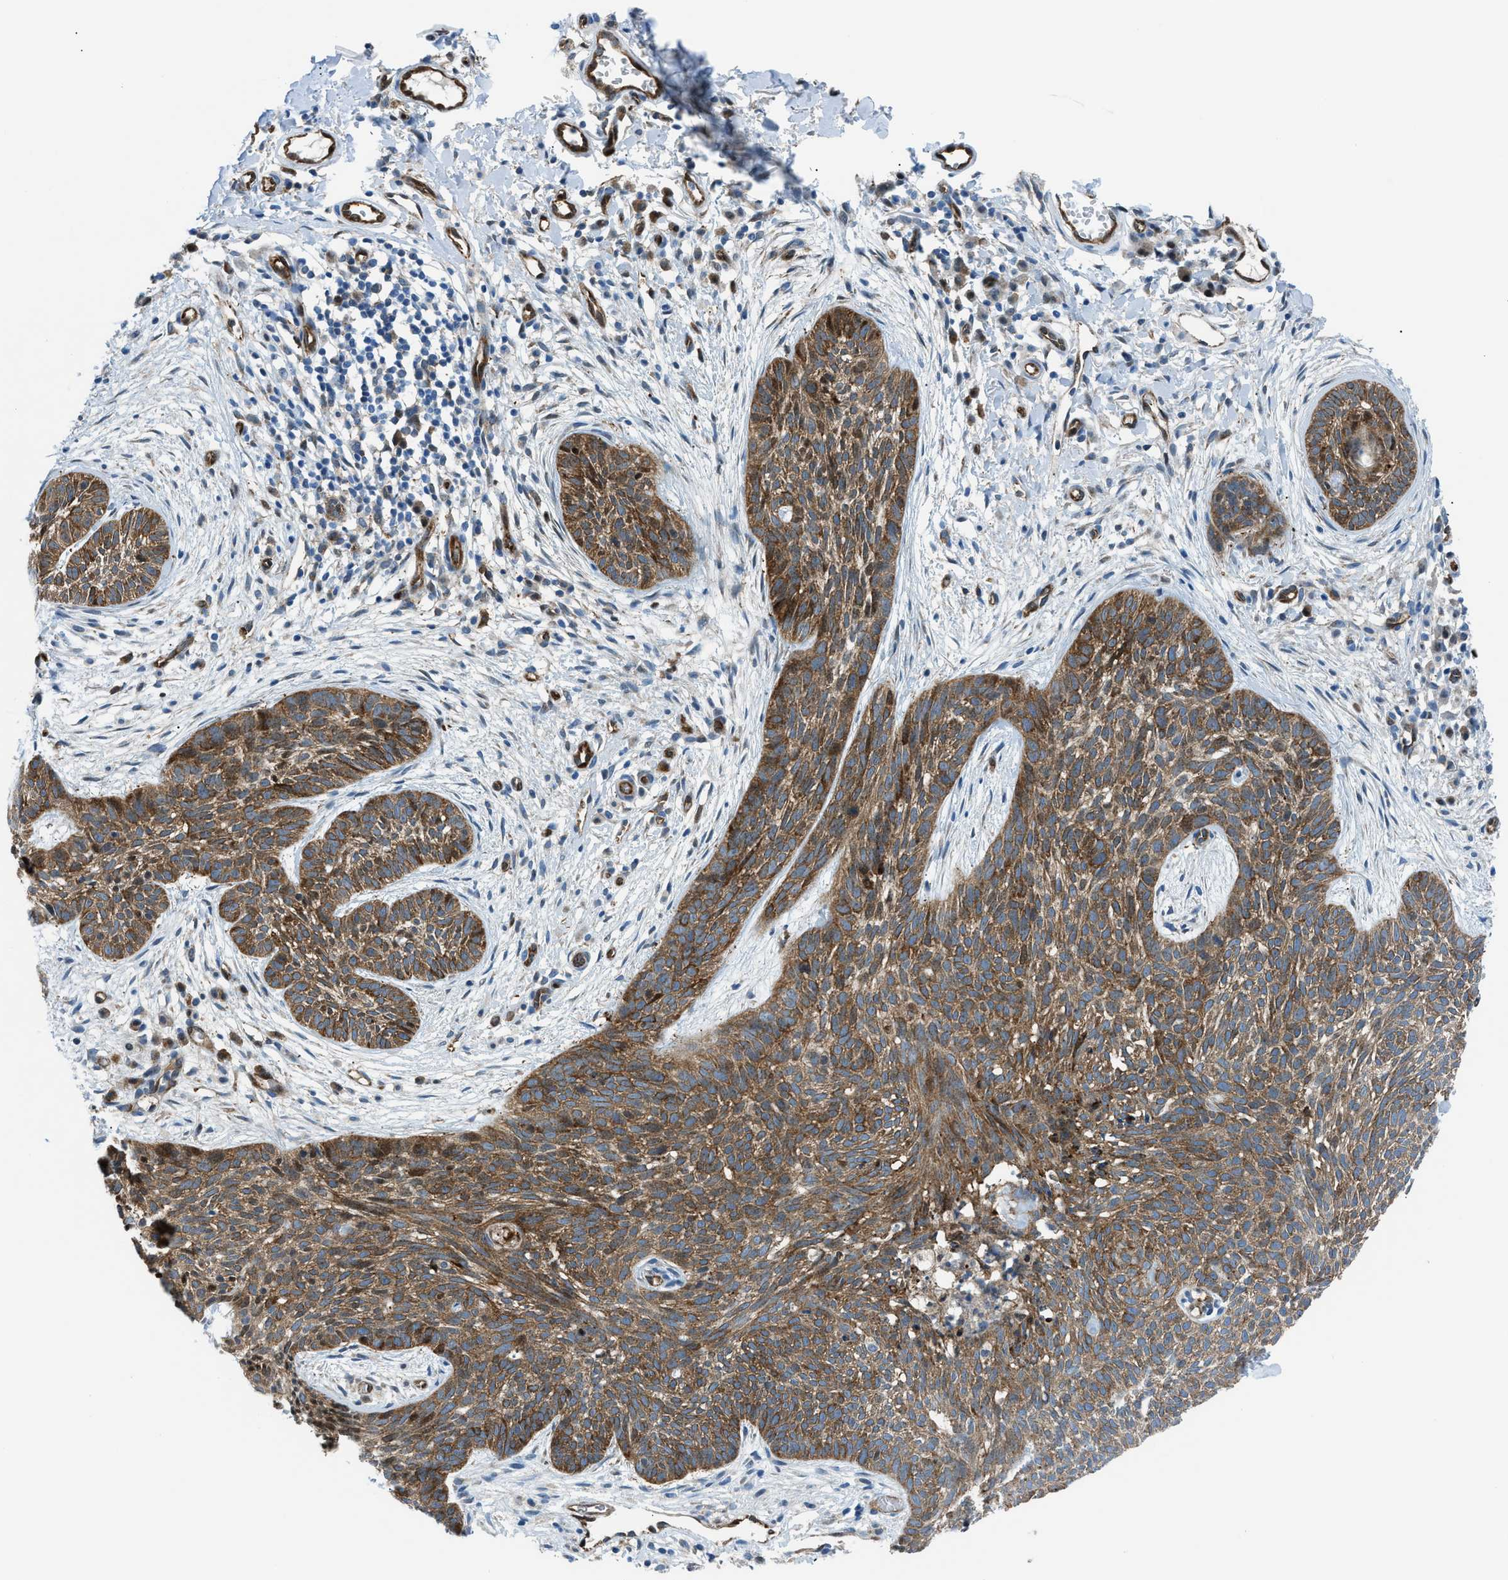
{"staining": {"intensity": "moderate", "quantity": ">75%", "location": "cytoplasmic/membranous"}, "tissue": "skin cancer", "cell_type": "Tumor cells", "image_type": "cancer", "snomed": [{"axis": "morphology", "description": "Basal cell carcinoma"}, {"axis": "topography", "description": "Skin"}], "caption": "The histopathology image displays immunohistochemical staining of basal cell carcinoma (skin). There is moderate cytoplasmic/membranous expression is seen in approximately >75% of tumor cells. (brown staining indicates protein expression, while blue staining denotes nuclei).", "gene": "YWHAE", "patient": {"sex": "female", "age": 59}}